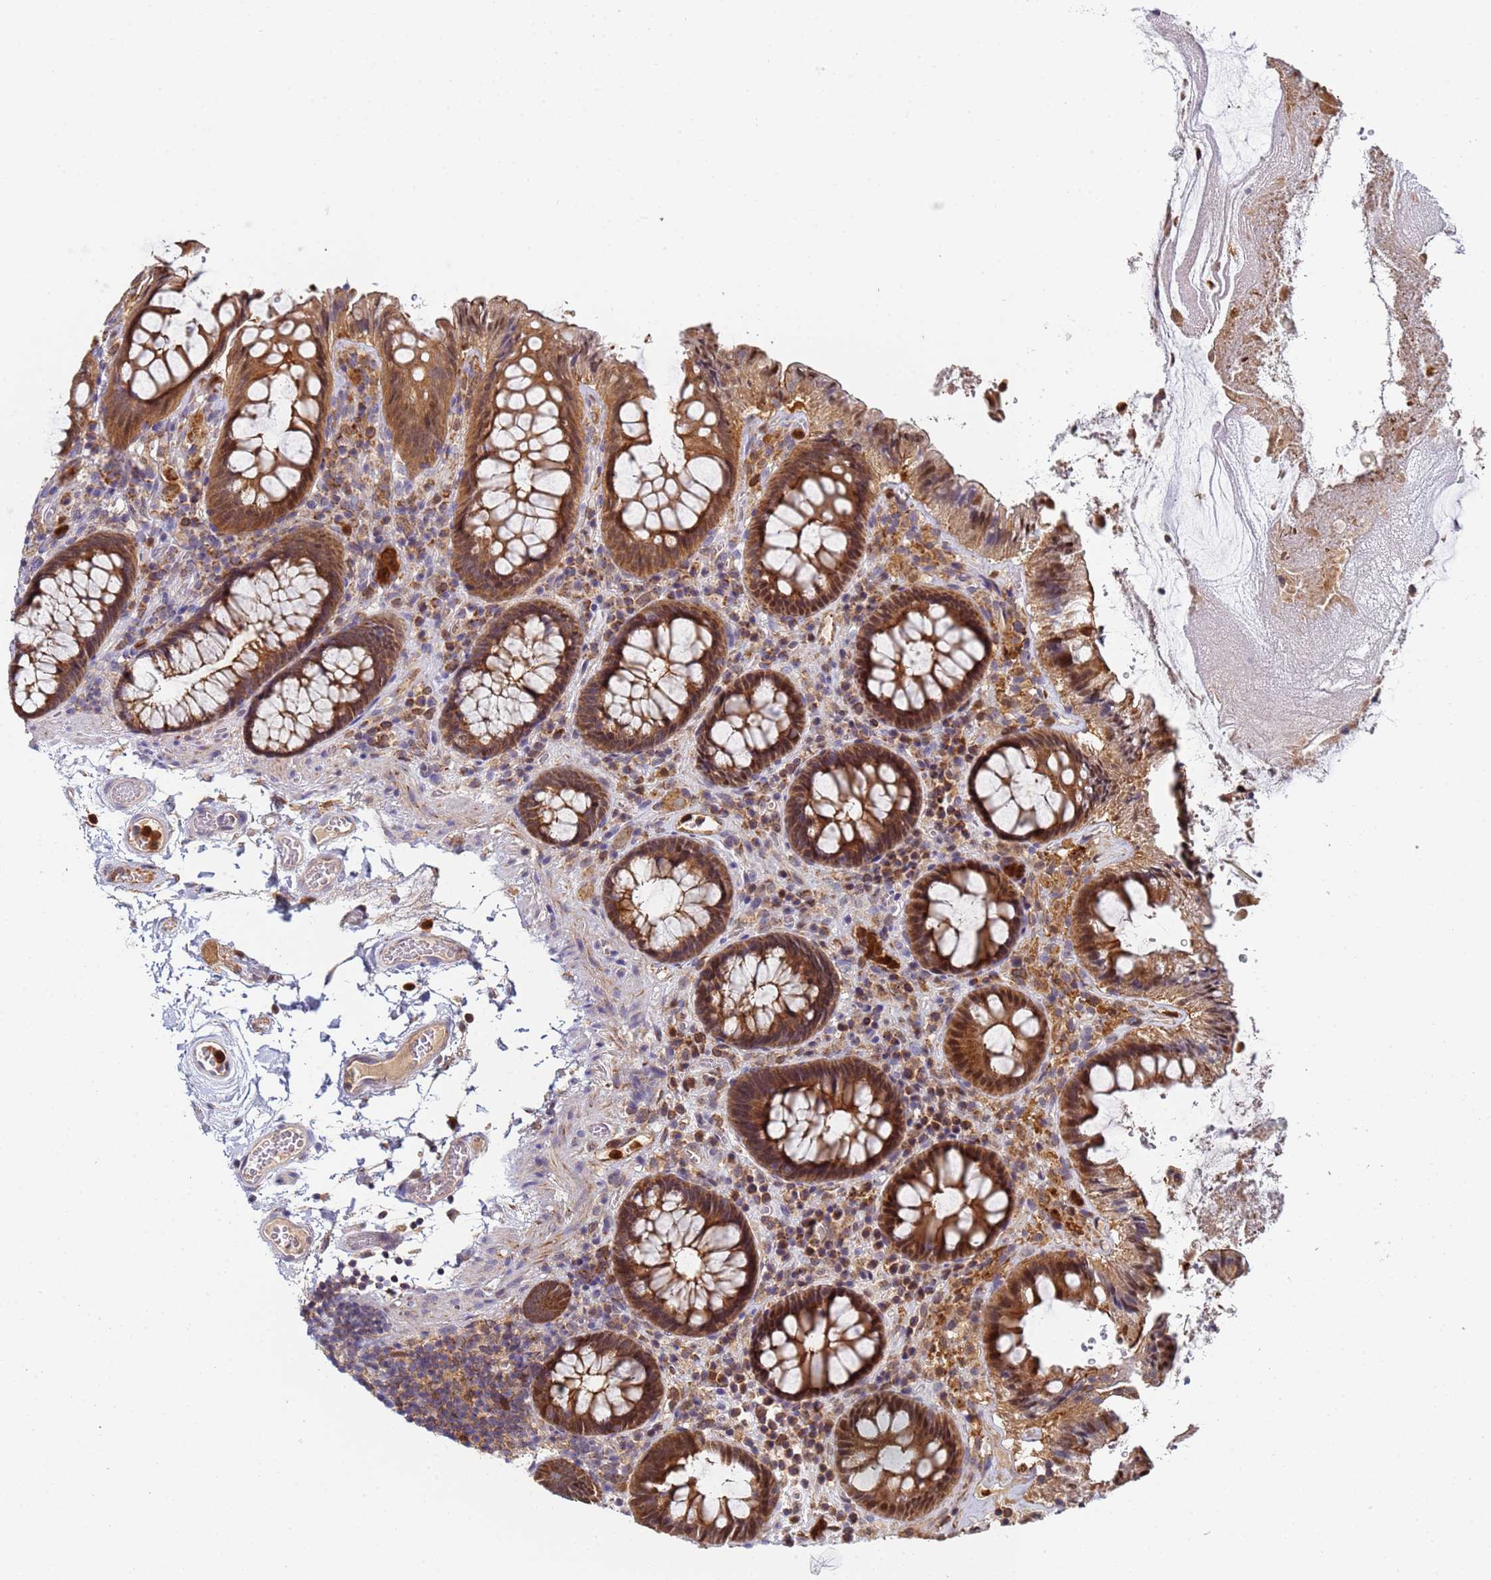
{"staining": {"intensity": "weak", "quantity": "25%-75%", "location": "cytoplasmic/membranous"}, "tissue": "colon", "cell_type": "Endothelial cells", "image_type": "normal", "snomed": [{"axis": "morphology", "description": "Normal tissue, NOS"}, {"axis": "topography", "description": "Colon"}], "caption": "Colon stained with immunohistochemistry (IHC) shows weak cytoplasmic/membranous staining in about 25%-75% of endothelial cells.", "gene": "CCDC127", "patient": {"sex": "male", "age": 84}}